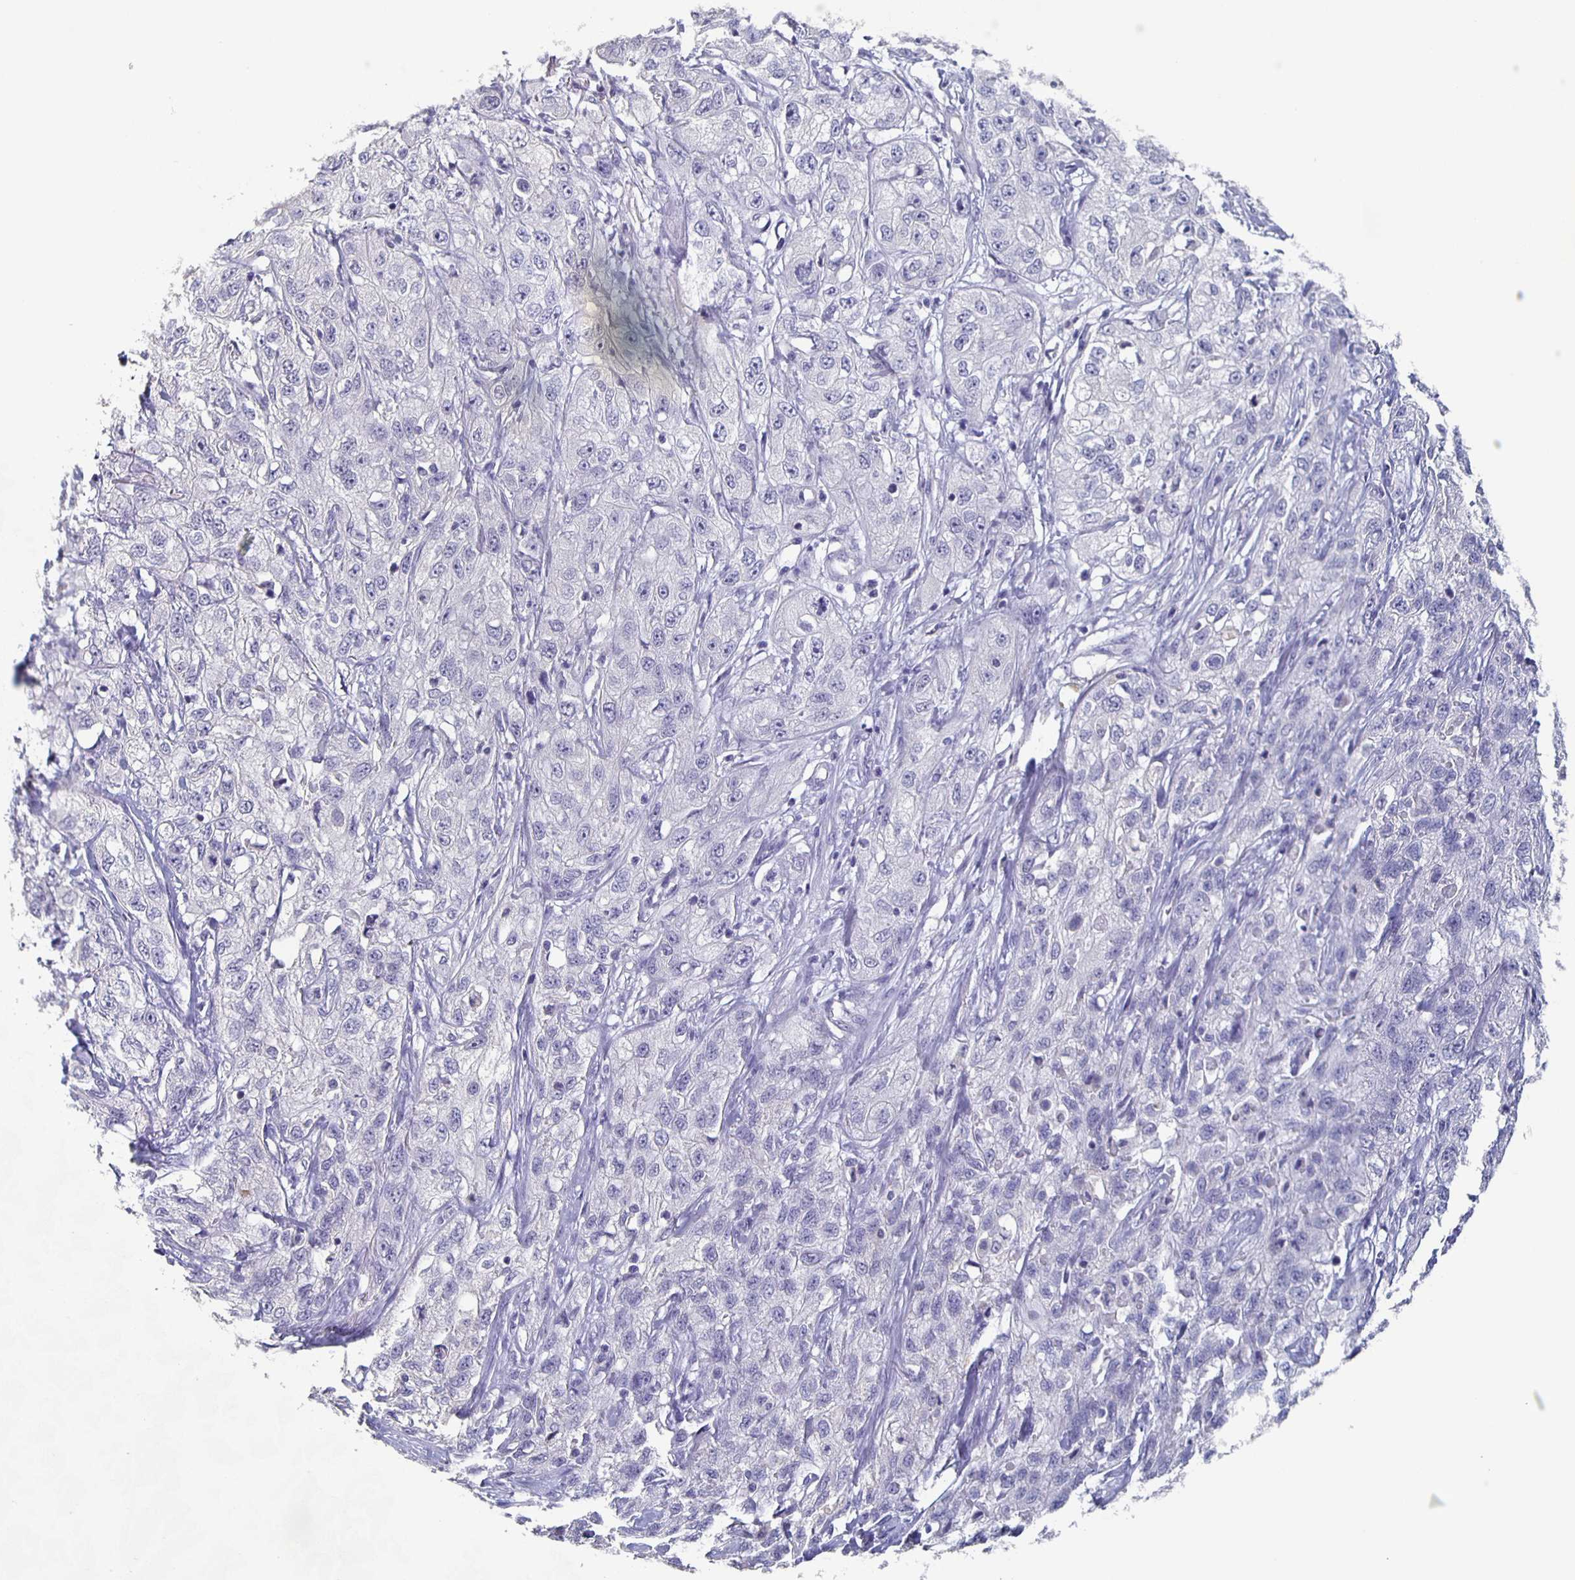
{"staining": {"intensity": "negative", "quantity": "none", "location": "none"}, "tissue": "skin cancer", "cell_type": "Tumor cells", "image_type": "cancer", "snomed": [{"axis": "morphology", "description": "Squamous cell carcinoma, NOS"}, {"axis": "topography", "description": "Skin"}, {"axis": "topography", "description": "Vulva"}], "caption": "Immunohistochemistry micrograph of neoplastic tissue: human skin cancer stained with DAB (3,3'-diaminobenzidine) demonstrates no significant protein positivity in tumor cells.", "gene": "CACNA2D2", "patient": {"sex": "female", "age": 86}}